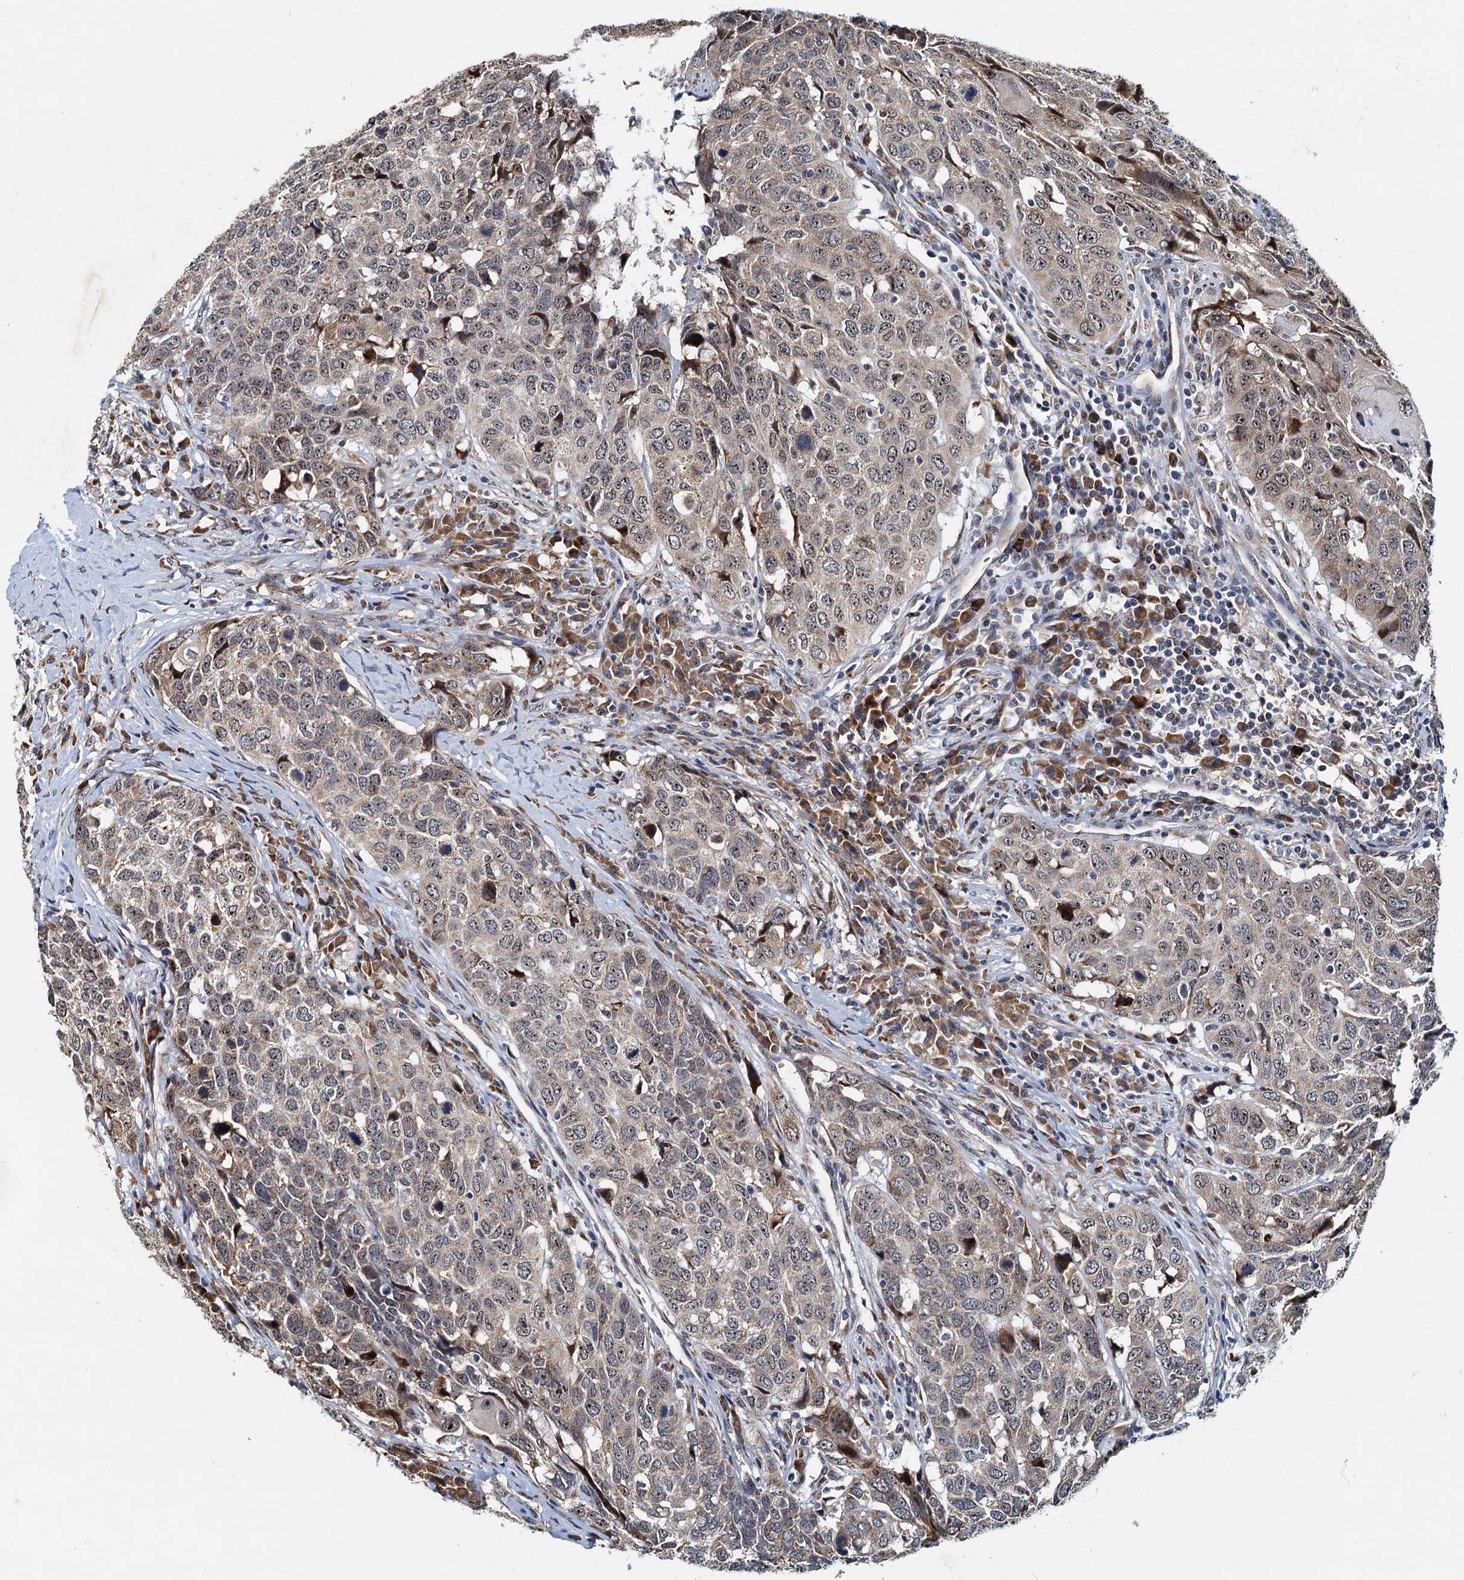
{"staining": {"intensity": "weak", "quantity": ">75%", "location": "cytoplasmic/membranous"}, "tissue": "head and neck cancer", "cell_type": "Tumor cells", "image_type": "cancer", "snomed": [{"axis": "morphology", "description": "Squamous cell carcinoma, NOS"}, {"axis": "topography", "description": "Head-Neck"}], "caption": "There is low levels of weak cytoplasmic/membranous staining in tumor cells of head and neck squamous cell carcinoma, as demonstrated by immunohistochemical staining (brown color).", "gene": "DNAJC21", "patient": {"sex": "male", "age": 66}}